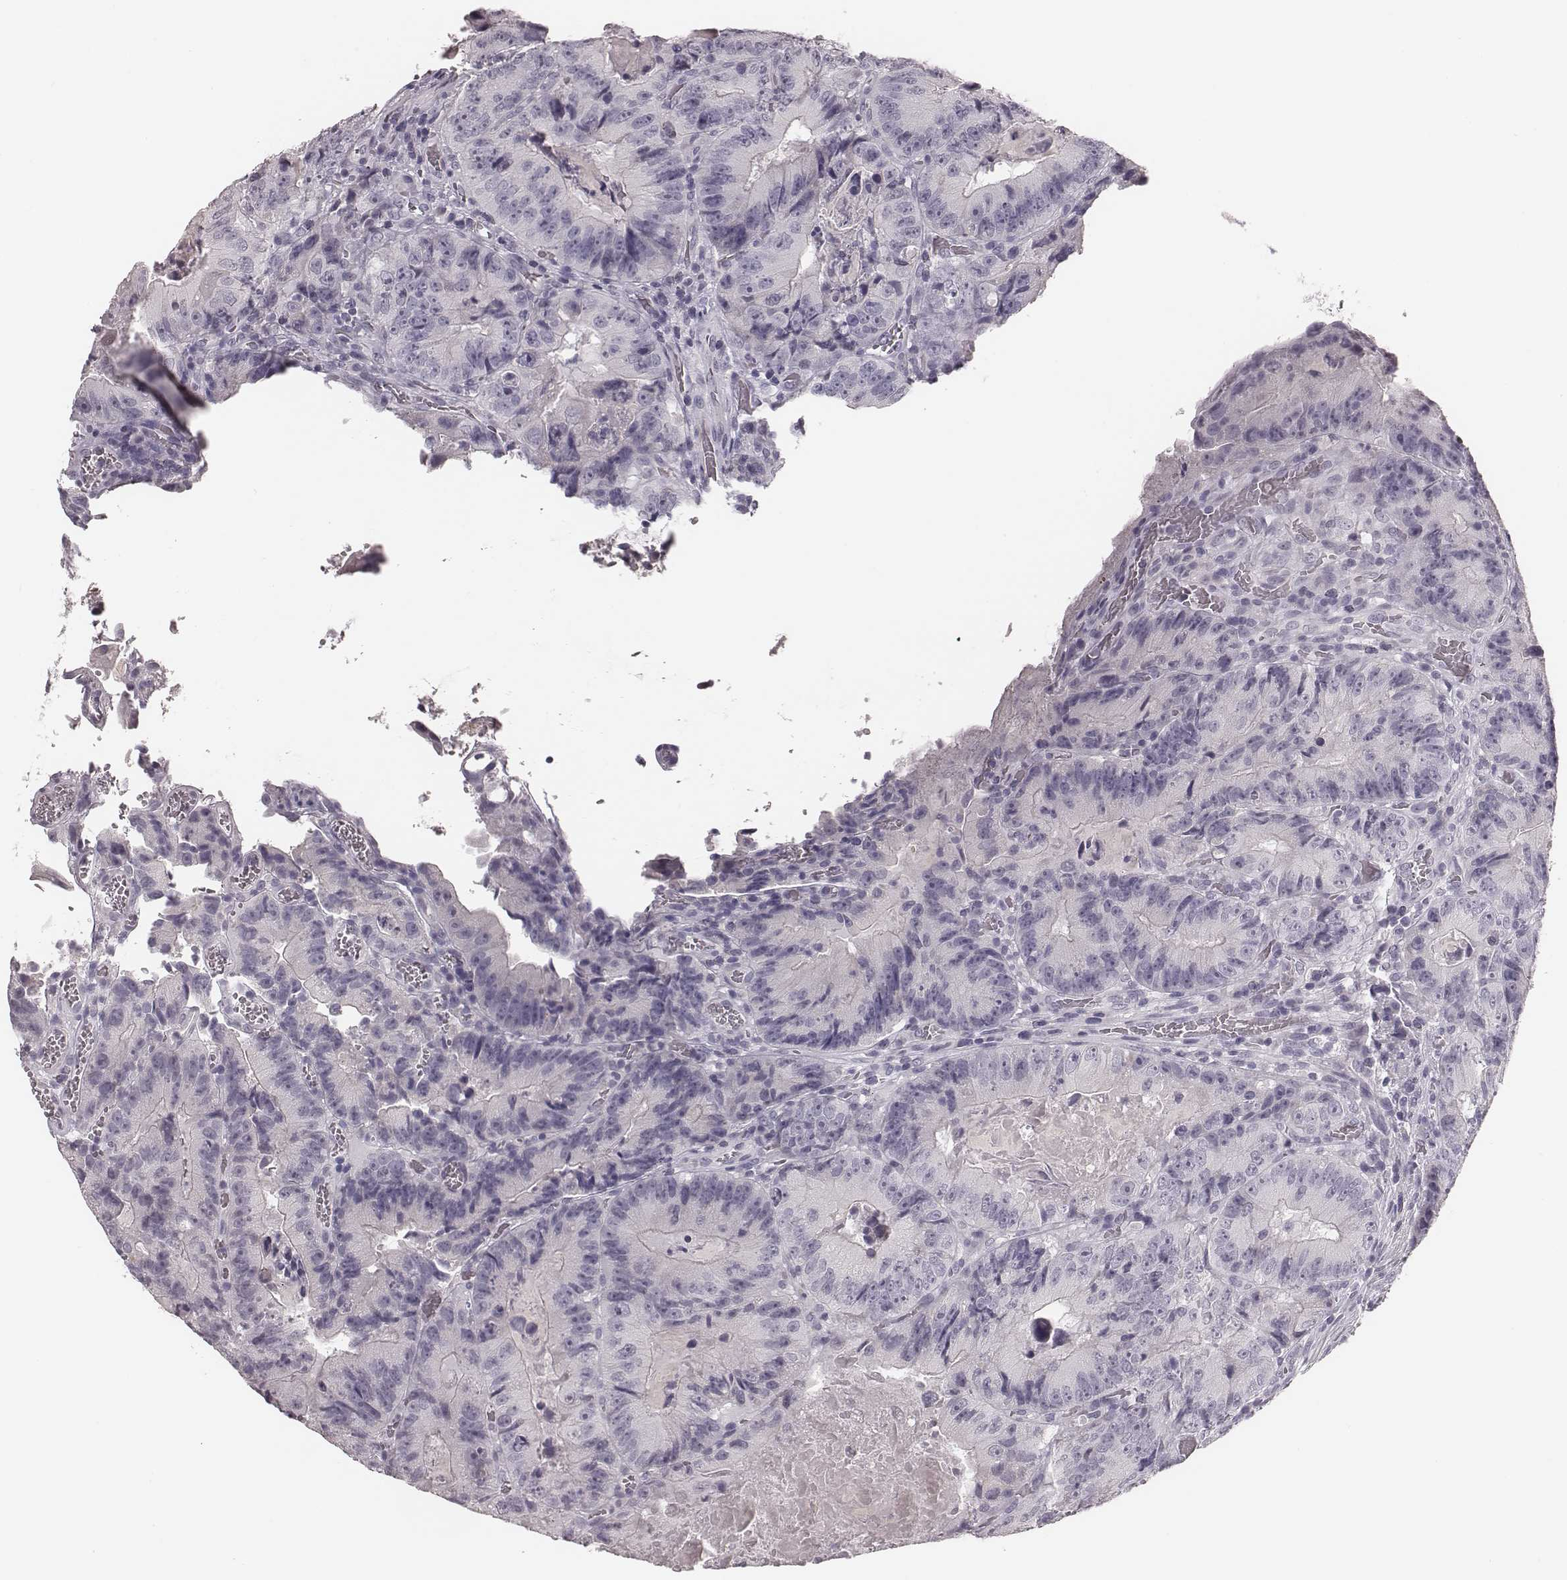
{"staining": {"intensity": "negative", "quantity": "none", "location": "none"}, "tissue": "colorectal cancer", "cell_type": "Tumor cells", "image_type": "cancer", "snomed": [{"axis": "morphology", "description": "Adenocarcinoma, NOS"}, {"axis": "topography", "description": "Colon"}], "caption": "Immunohistochemical staining of human colorectal adenocarcinoma displays no significant expression in tumor cells.", "gene": "CSHL1", "patient": {"sex": "female", "age": 86}}